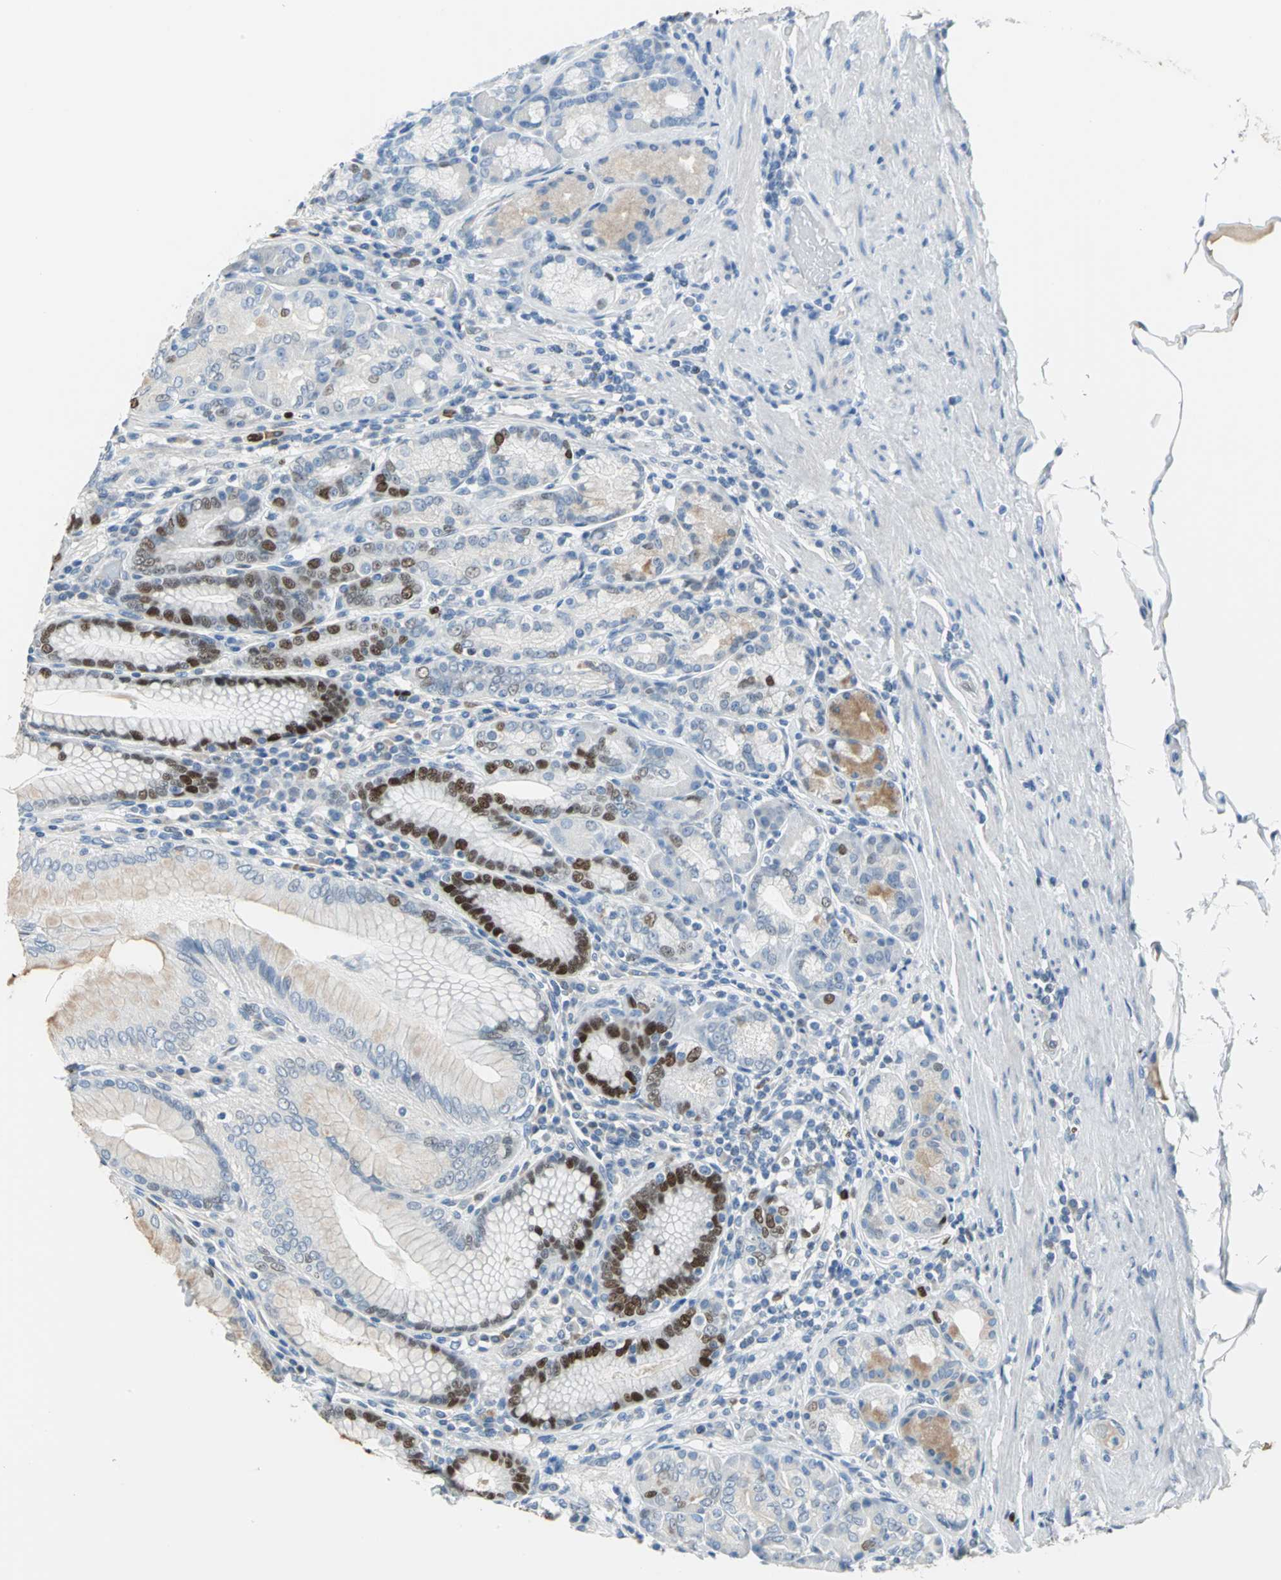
{"staining": {"intensity": "strong", "quantity": "<25%", "location": "nuclear"}, "tissue": "stomach", "cell_type": "Glandular cells", "image_type": "normal", "snomed": [{"axis": "morphology", "description": "Normal tissue, NOS"}, {"axis": "topography", "description": "Stomach, lower"}], "caption": "Glandular cells show strong nuclear positivity in approximately <25% of cells in unremarkable stomach.", "gene": "MCM3", "patient": {"sex": "female", "age": 76}}